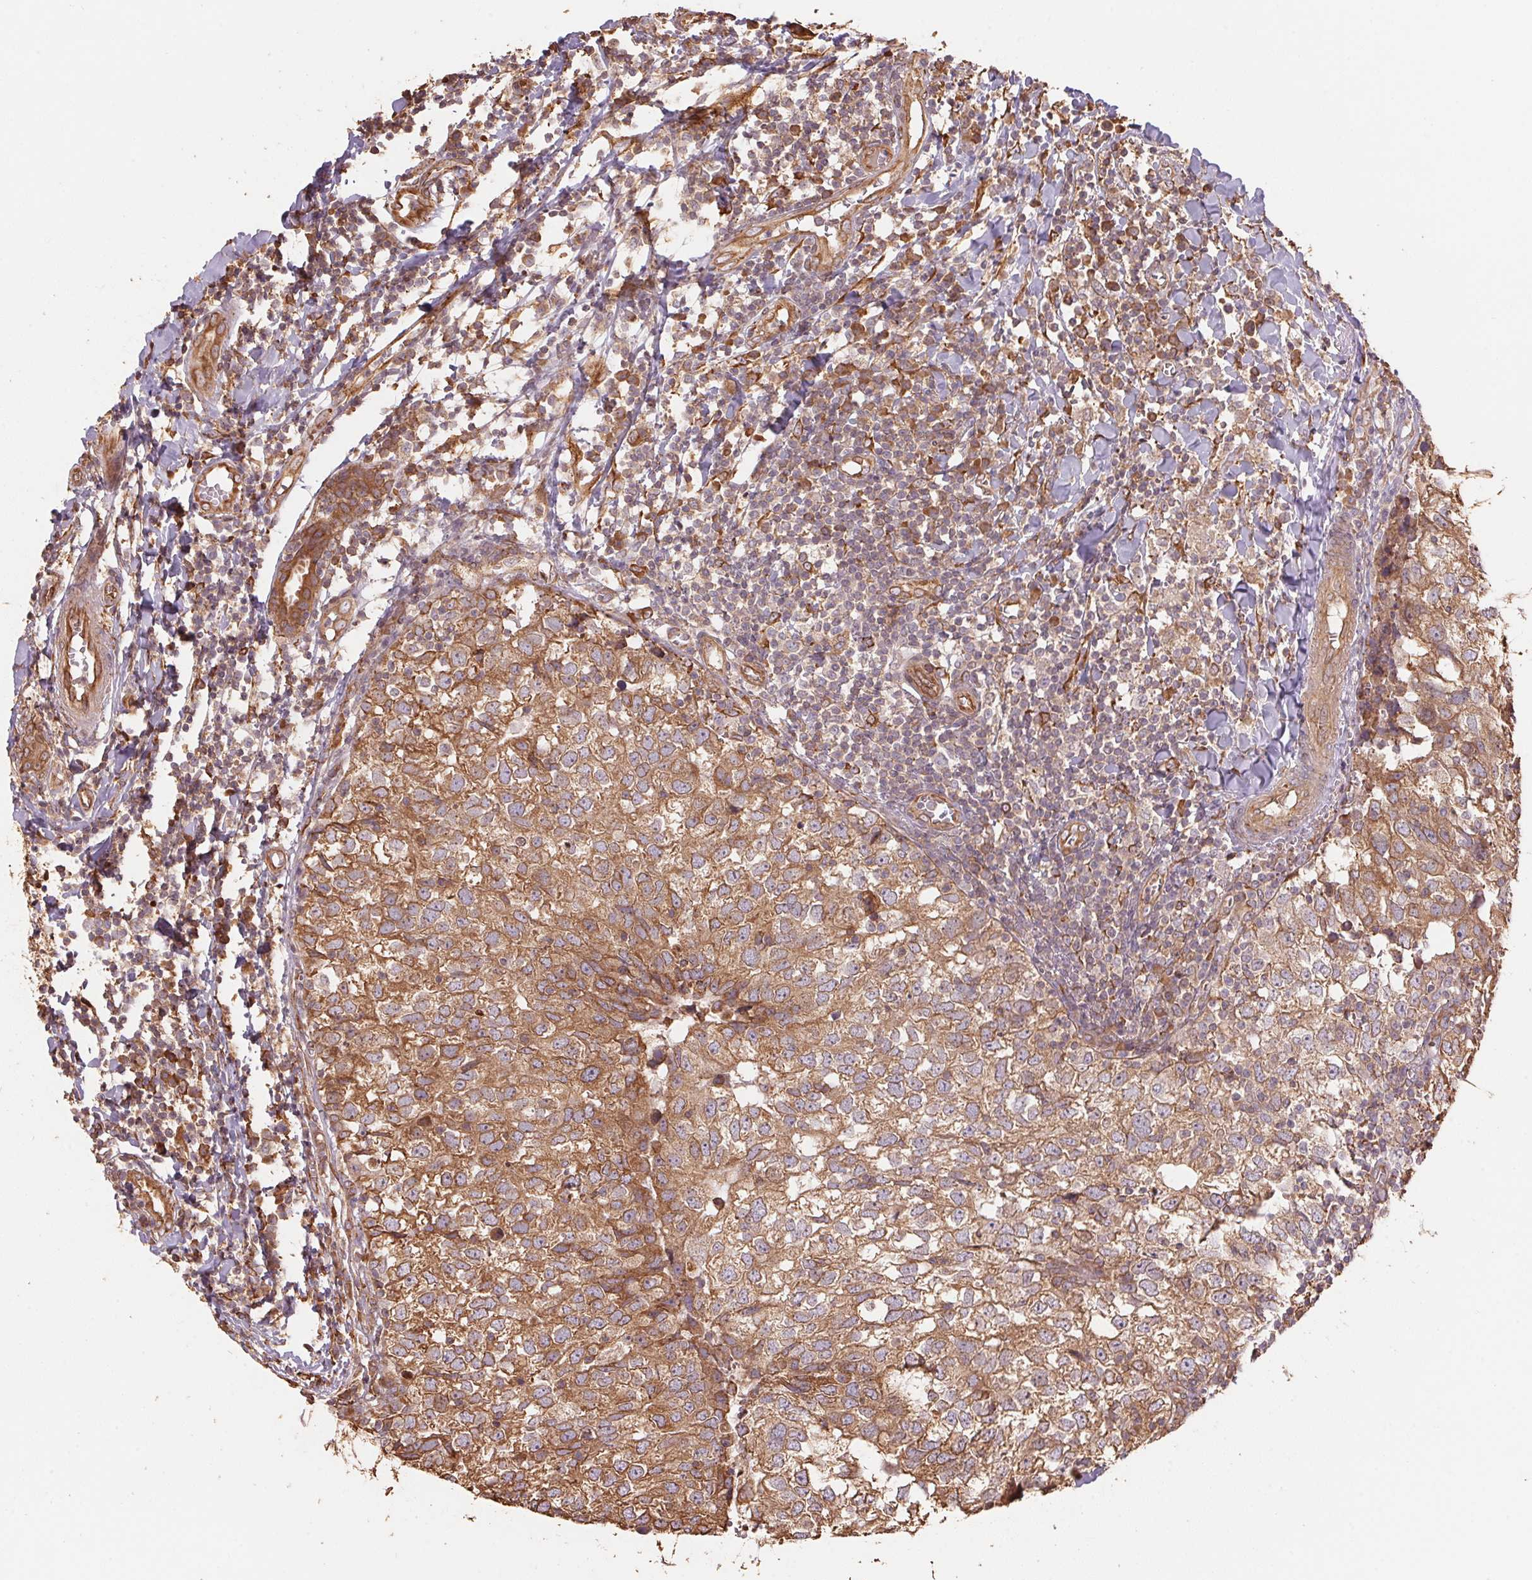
{"staining": {"intensity": "moderate", "quantity": ">75%", "location": "cytoplasmic/membranous"}, "tissue": "breast cancer", "cell_type": "Tumor cells", "image_type": "cancer", "snomed": [{"axis": "morphology", "description": "Duct carcinoma"}, {"axis": "topography", "description": "Breast"}], "caption": "Protein expression analysis of human breast cancer reveals moderate cytoplasmic/membranous expression in about >75% of tumor cells.", "gene": "C6orf163", "patient": {"sex": "female", "age": 30}}